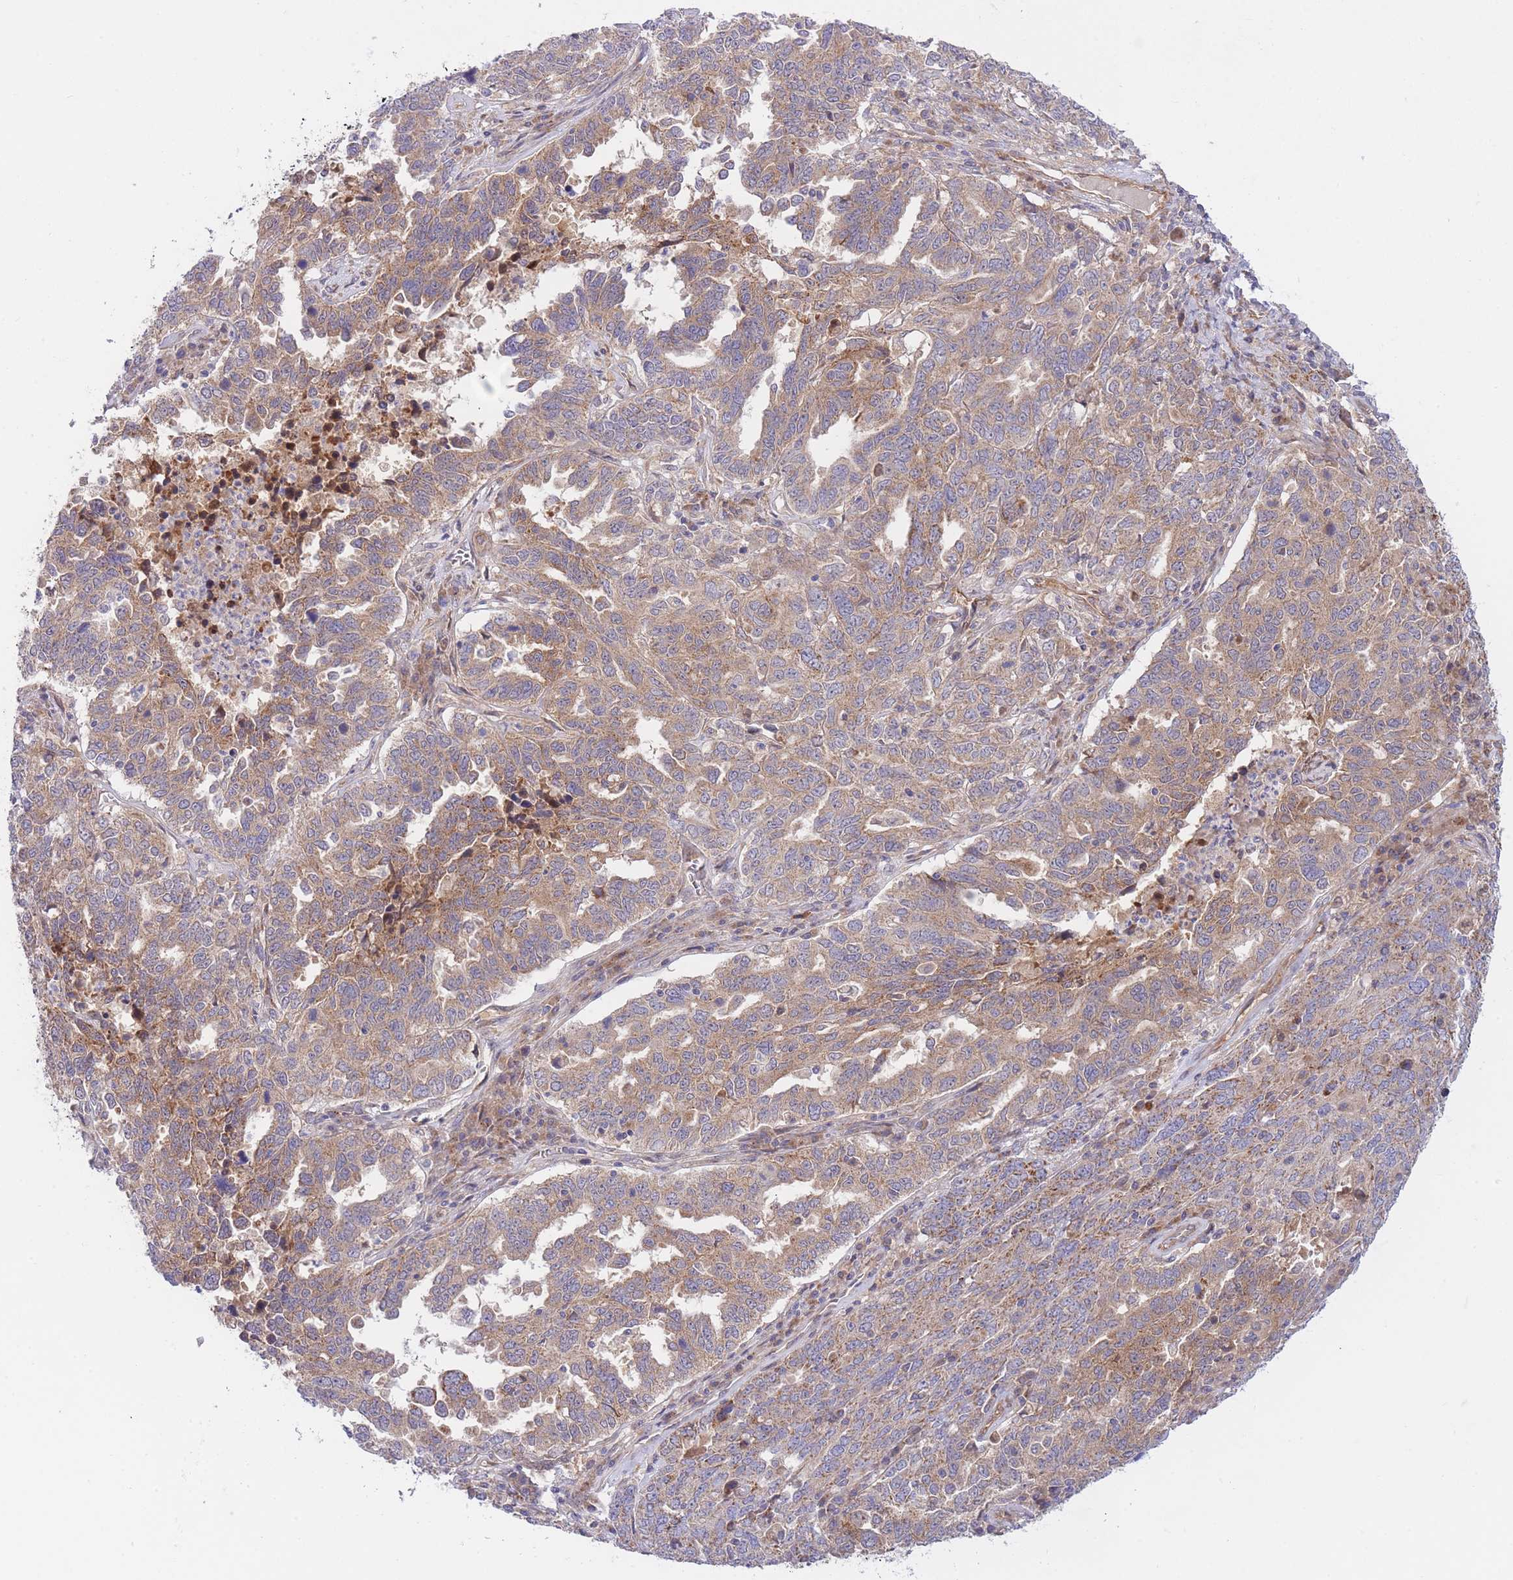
{"staining": {"intensity": "moderate", "quantity": "25%-75%", "location": "cytoplasmic/membranous"}, "tissue": "ovarian cancer", "cell_type": "Tumor cells", "image_type": "cancer", "snomed": [{"axis": "morphology", "description": "Carcinoma, endometroid"}, {"axis": "topography", "description": "Ovary"}], "caption": "Endometroid carcinoma (ovarian) stained for a protein displays moderate cytoplasmic/membranous positivity in tumor cells.", "gene": "CHAC1", "patient": {"sex": "female", "age": 62}}